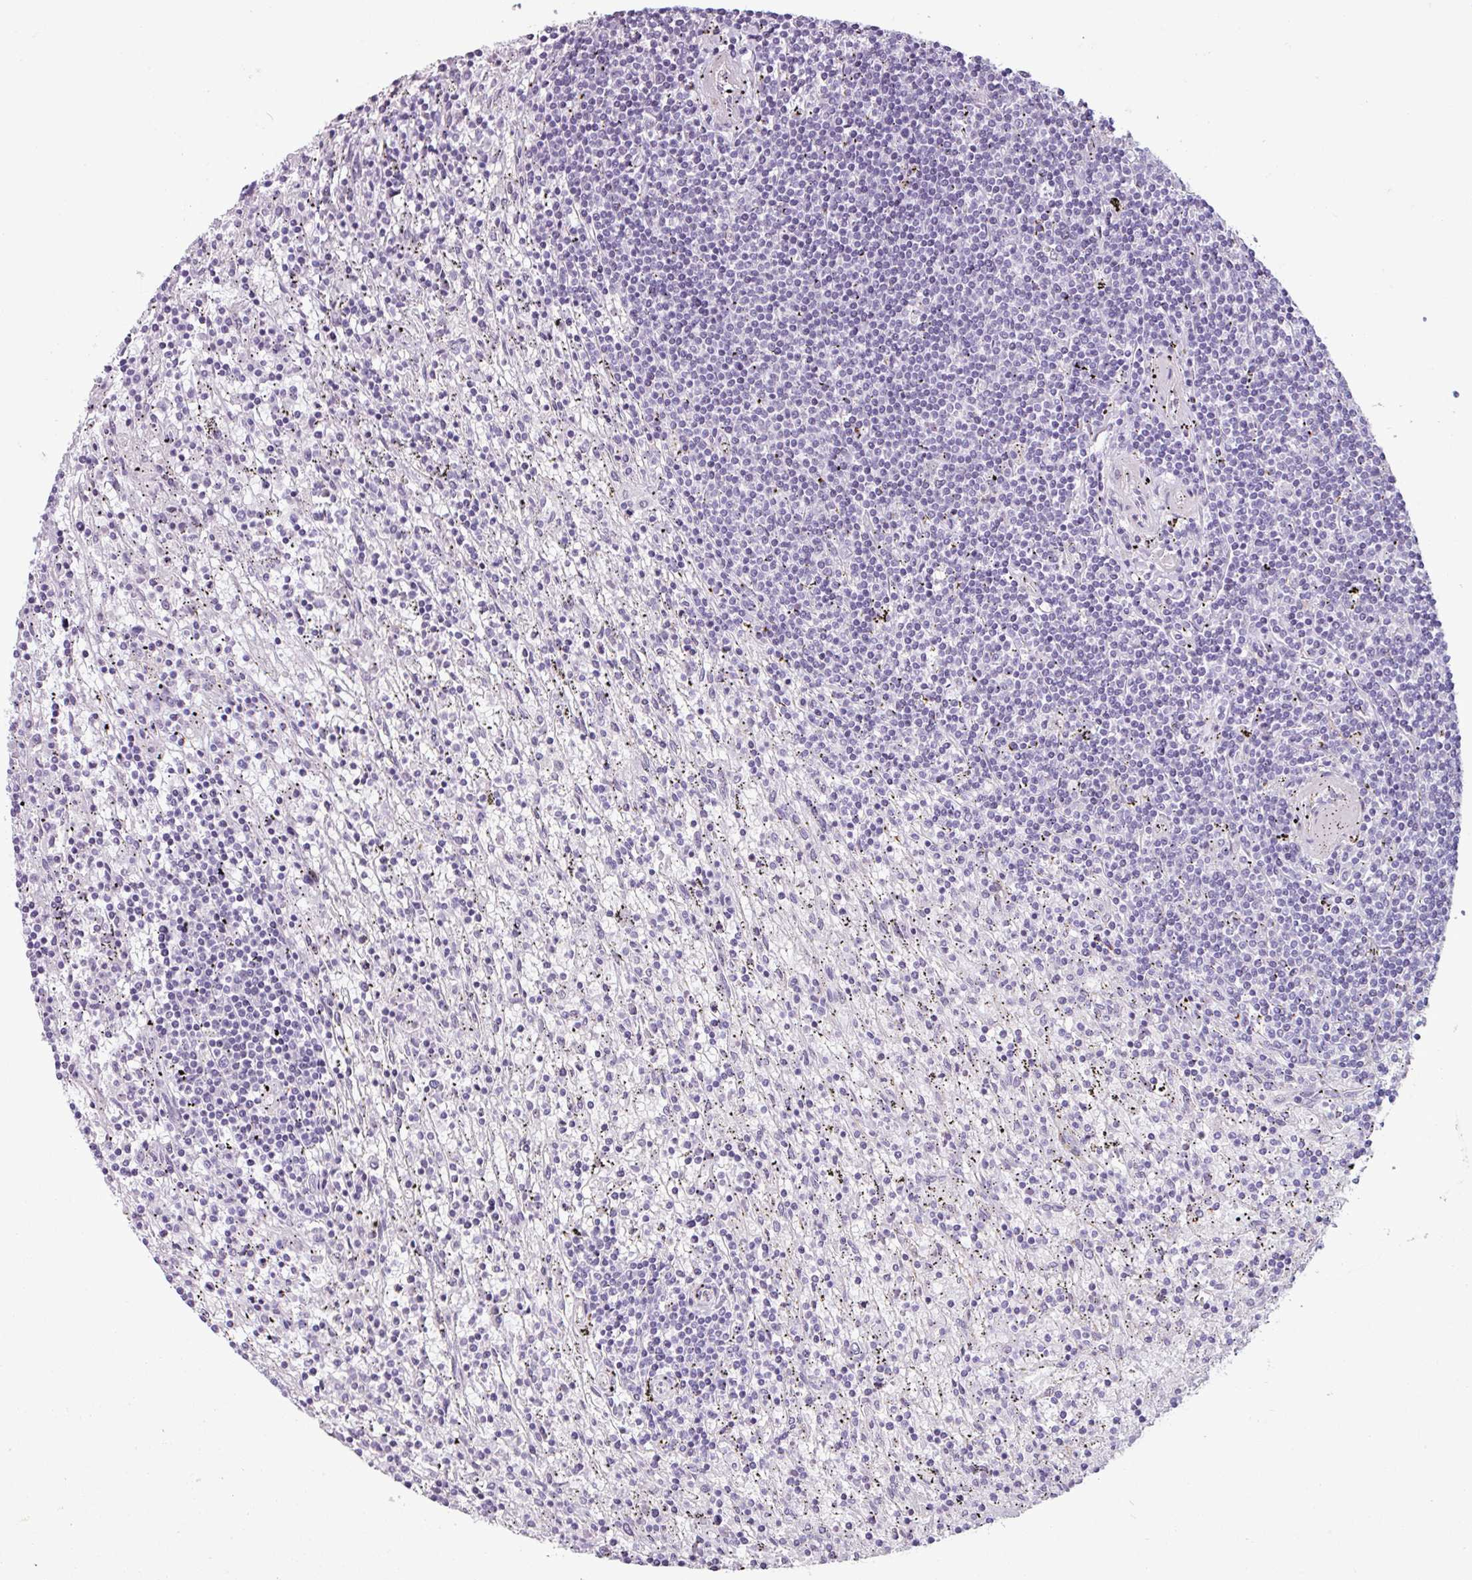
{"staining": {"intensity": "negative", "quantity": "none", "location": "none"}, "tissue": "lymphoma", "cell_type": "Tumor cells", "image_type": "cancer", "snomed": [{"axis": "morphology", "description": "Malignant lymphoma, non-Hodgkin's type, Low grade"}, {"axis": "topography", "description": "Spleen"}], "caption": "Tumor cells show no significant expression in low-grade malignant lymphoma, non-Hodgkin's type. (DAB immunohistochemistry (IHC) visualized using brightfield microscopy, high magnification).", "gene": "ATP10A", "patient": {"sex": "male", "age": 76}}